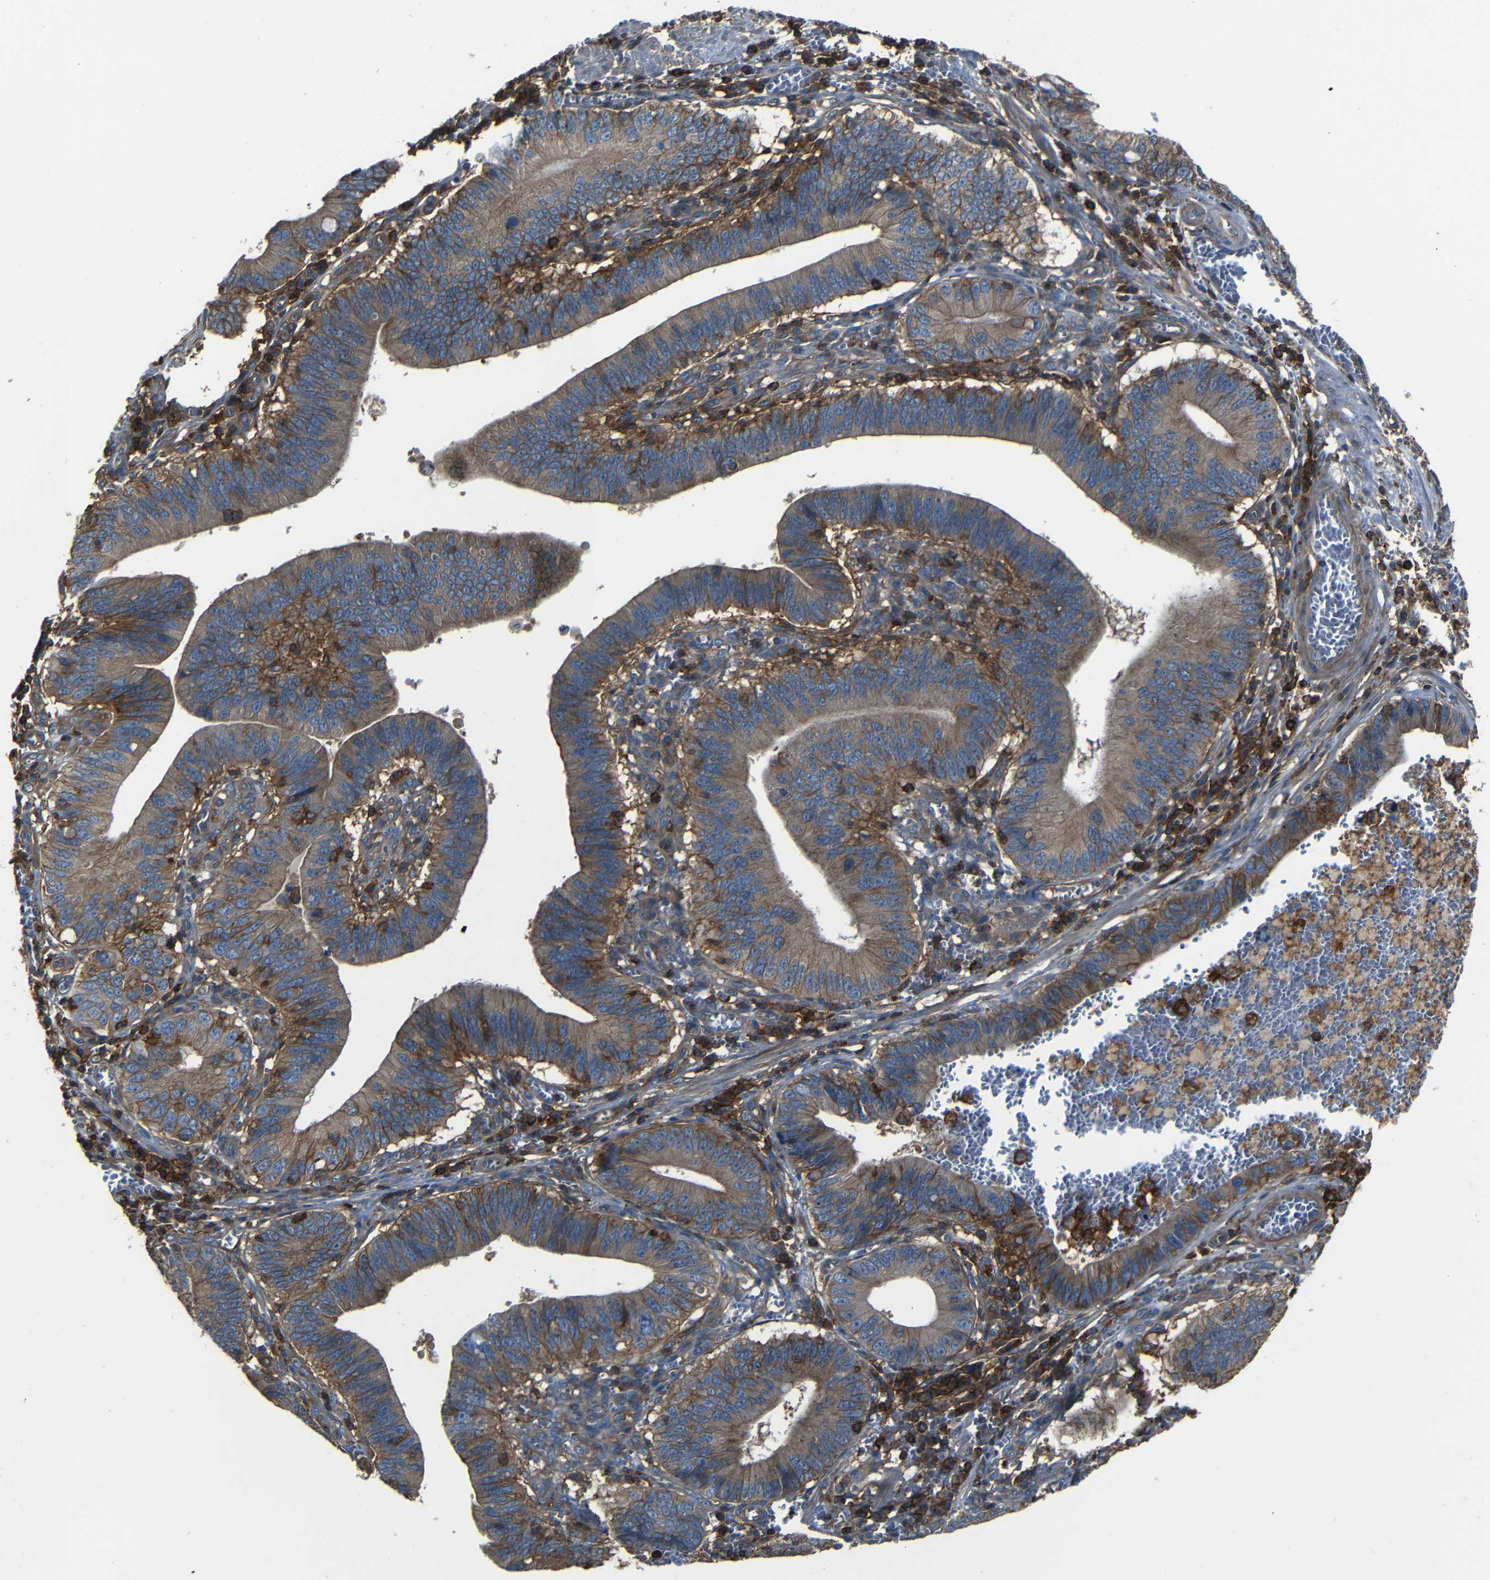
{"staining": {"intensity": "moderate", "quantity": ">75%", "location": "cytoplasmic/membranous"}, "tissue": "stomach cancer", "cell_type": "Tumor cells", "image_type": "cancer", "snomed": [{"axis": "morphology", "description": "Adenocarcinoma, NOS"}, {"axis": "topography", "description": "Stomach"}, {"axis": "topography", "description": "Gastric cardia"}], "caption": "Stomach cancer stained for a protein shows moderate cytoplasmic/membranous positivity in tumor cells. Nuclei are stained in blue.", "gene": "ADGRE5", "patient": {"sex": "male", "age": 59}}